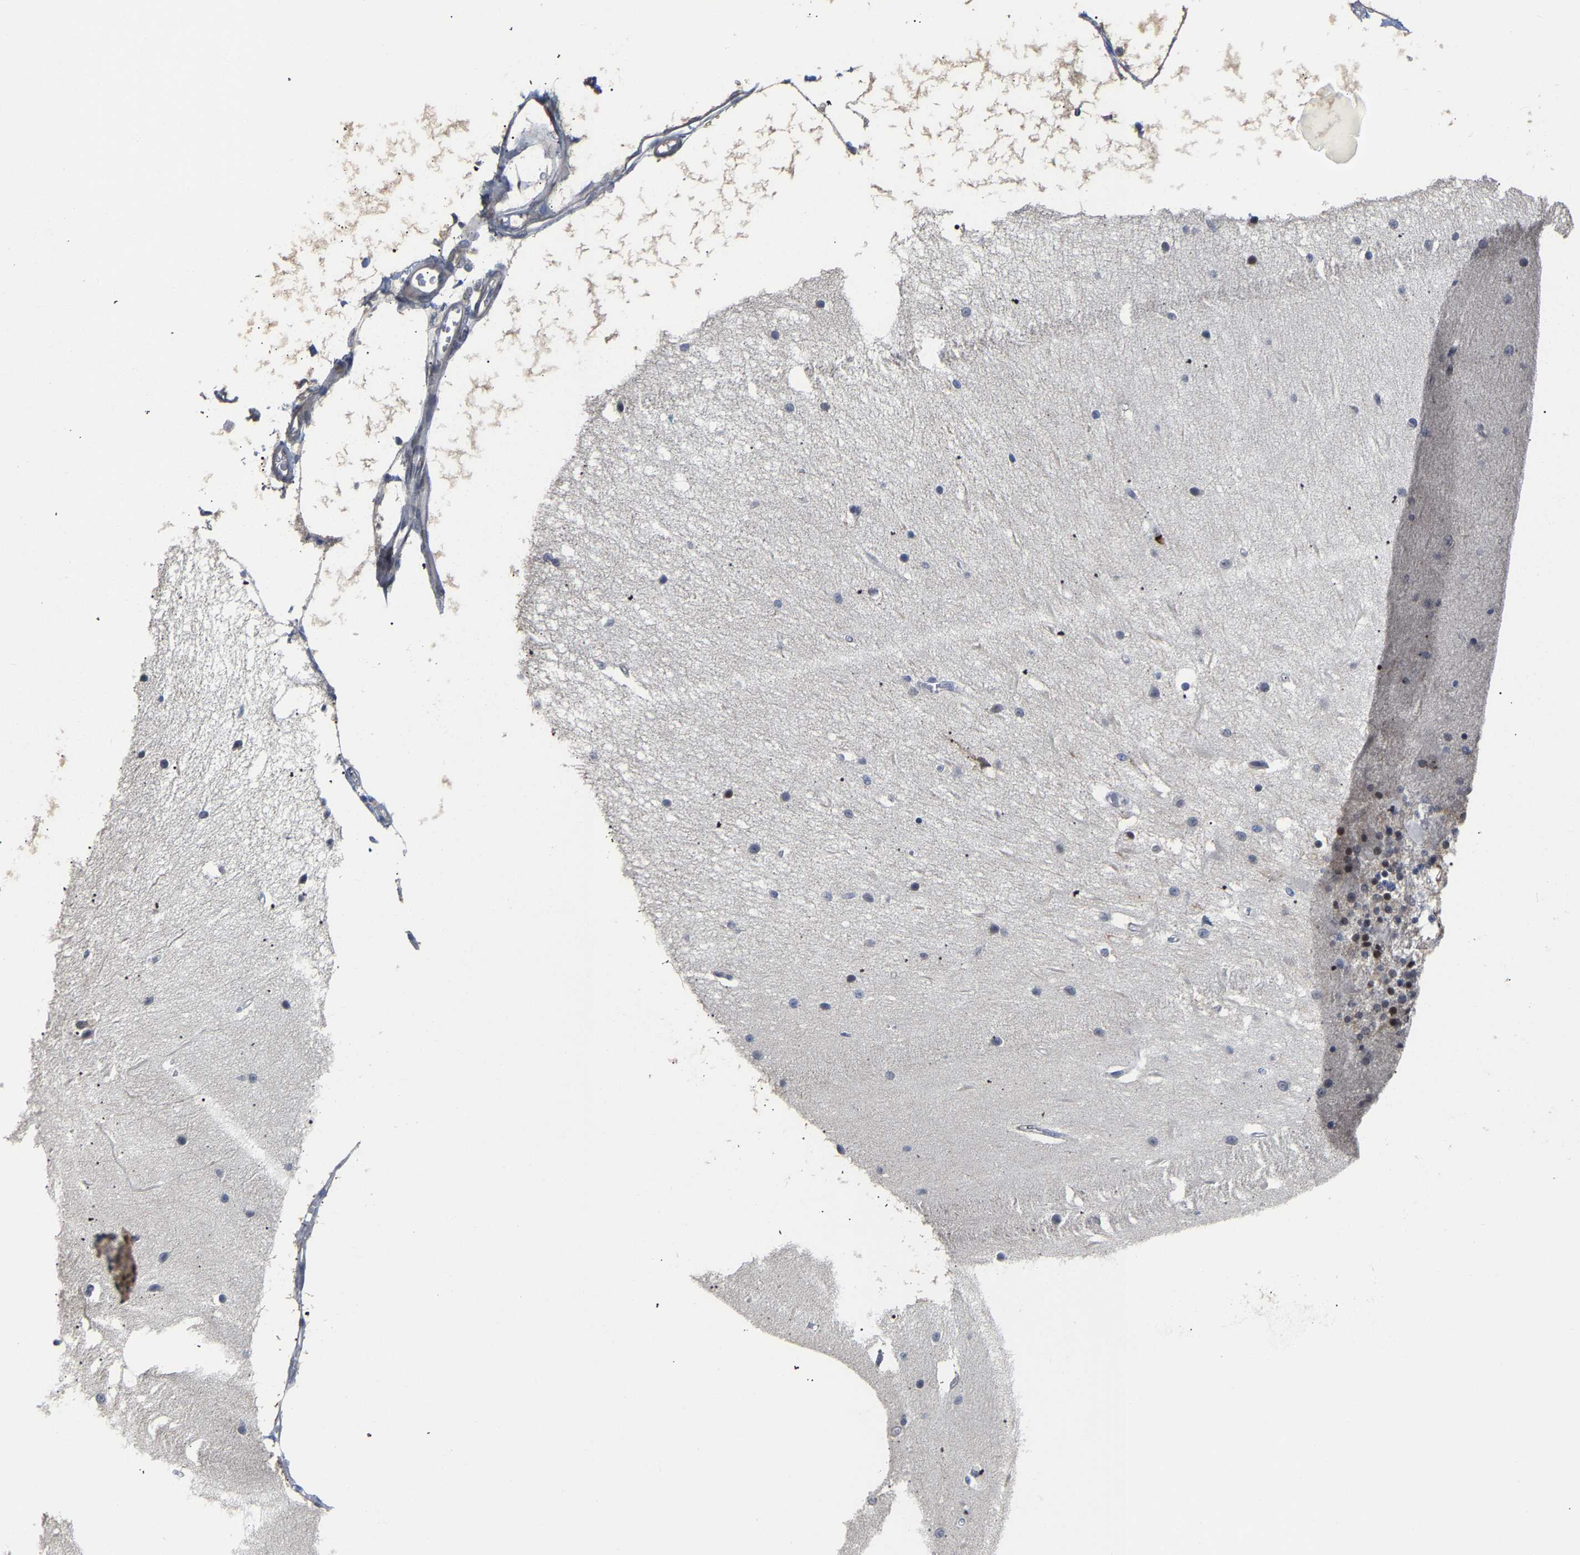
{"staining": {"intensity": "negative", "quantity": "none", "location": "none"}, "tissue": "cerebellum", "cell_type": "Cells in granular layer", "image_type": "normal", "snomed": [{"axis": "morphology", "description": "Normal tissue, NOS"}, {"axis": "topography", "description": "Cerebellum"}], "caption": "Immunohistochemical staining of unremarkable human cerebellum displays no significant expression in cells in granular layer.", "gene": "TDRD7", "patient": {"sex": "female", "age": 54}}